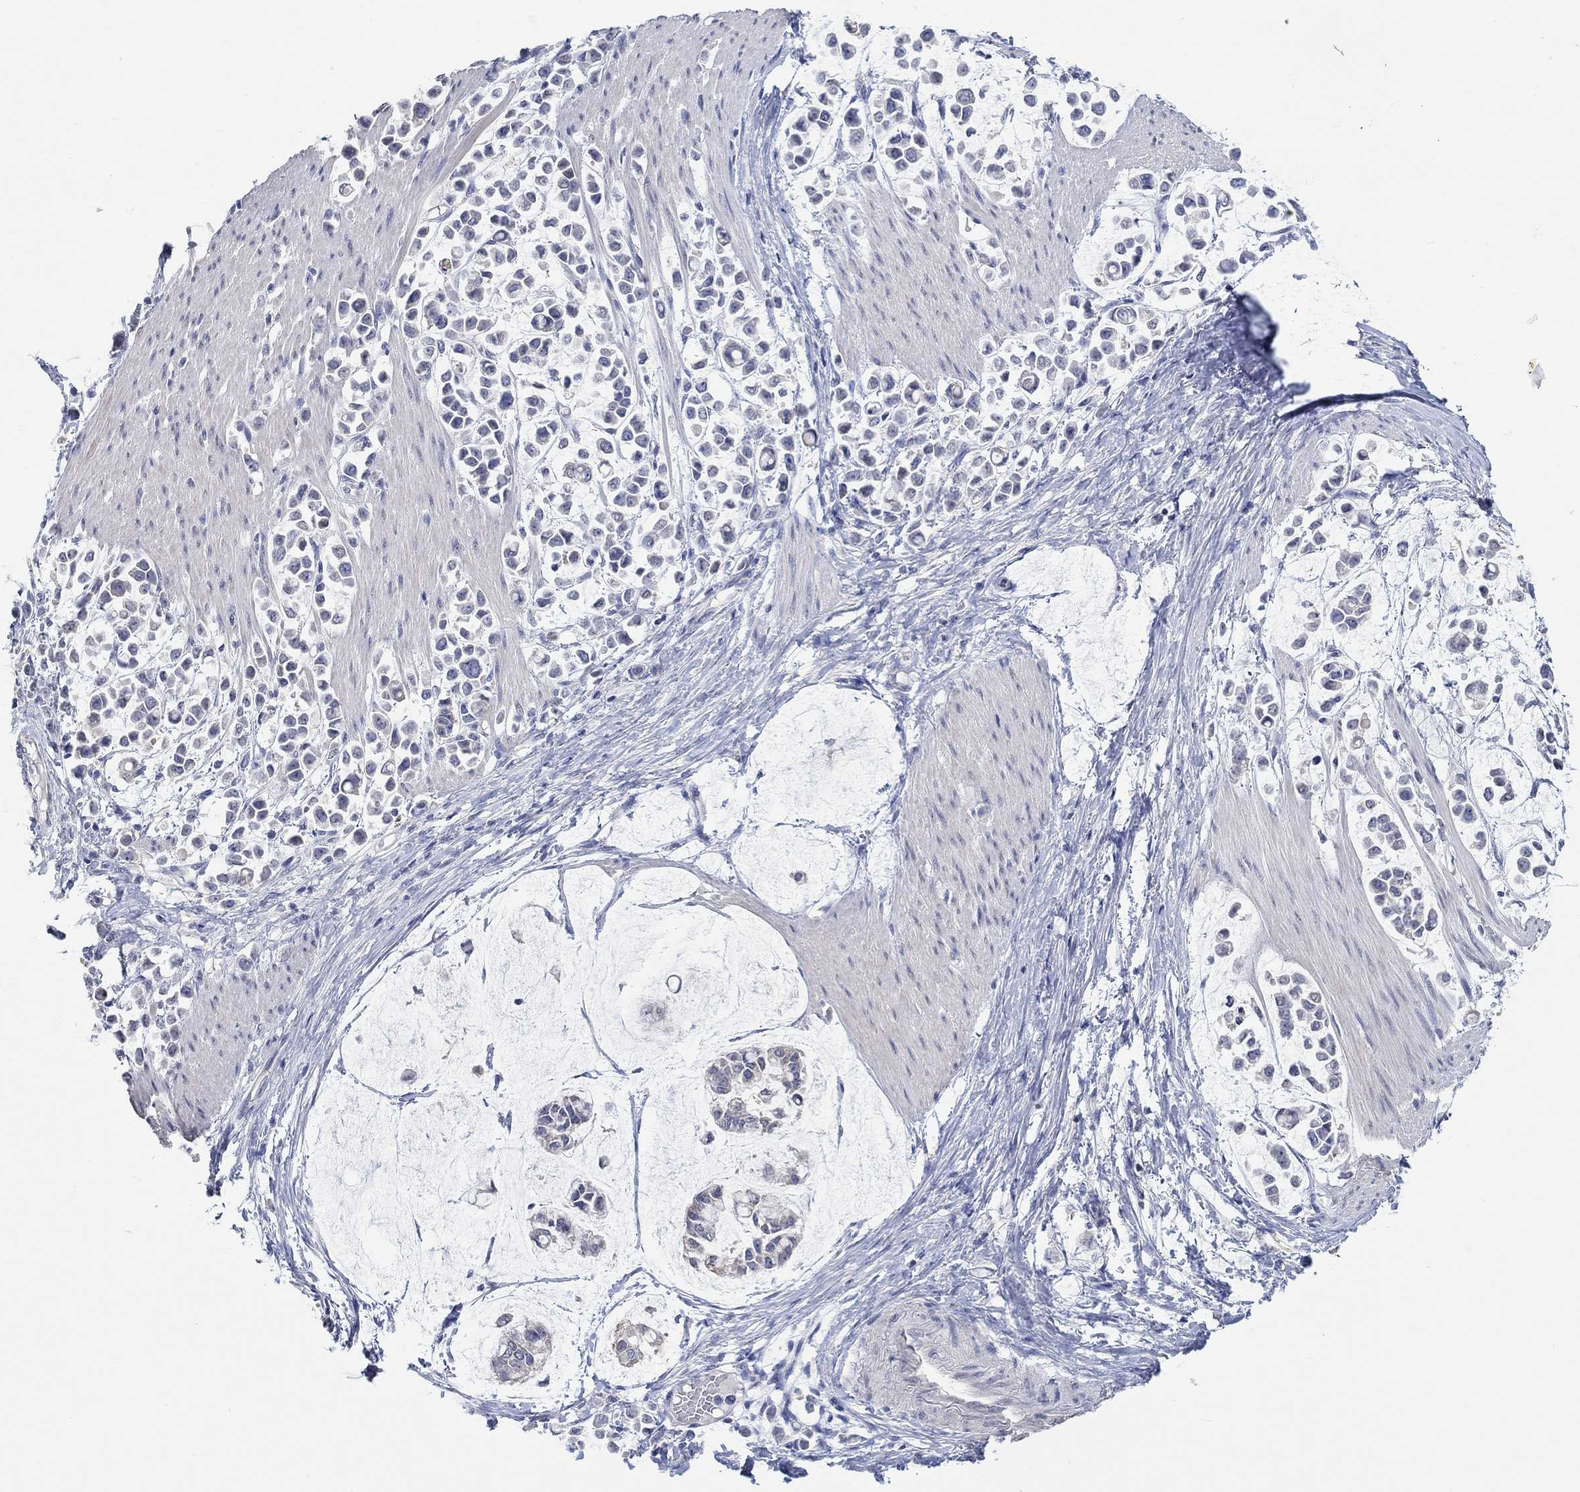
{"staining": {"intensity": "weak", "quantity": "<25%", "location": "cytoplasmic/membranous"}, "tissue": "stomach cancer", "cell_type": "Tumor cells", "image_type": "cancer", "snomed": [{"axis": "morphology", "description": "Adenocarcinoma, NOS"}, {"axis": "topography", "description": "Stomach"}], "caption": "Immunohistochemistry photomicrograph of neoplastic tissue: stomach adenocarcinoma stained with DAB displays no significant protein expression in tumor cells.", "gene": "PNMA5", "patient": {"sex": "male", "age": 82}}